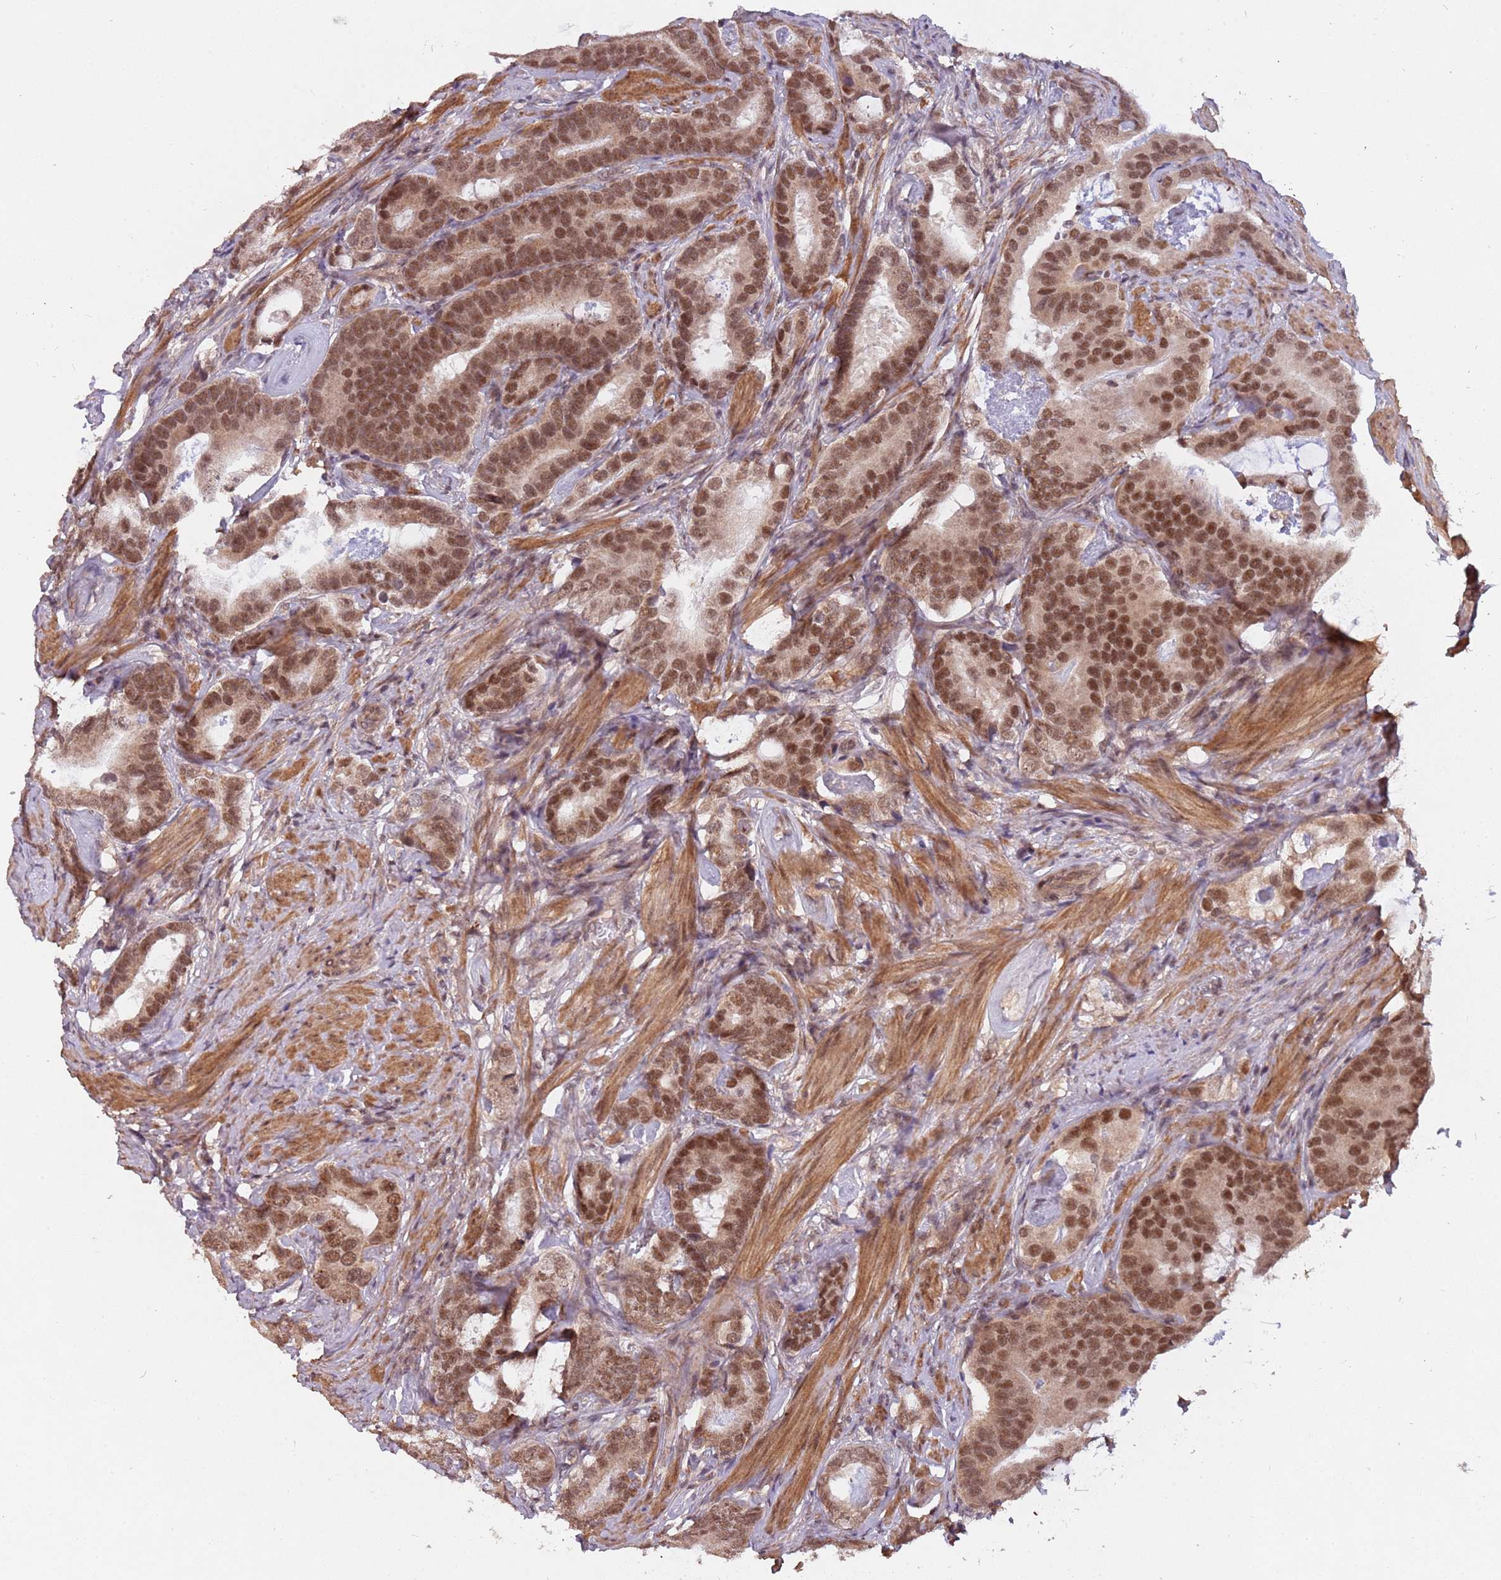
{"staining": {"intensity": "moderate", "quantity": ">75%", "location": "nuclear"}, "tissue": "prostate cancer", "cell_type": "Tumor cells", "image_type": "cancer", "snomed": [{"axis": "morphology", "description": "Adenocarcinoma, Low grade"}, {"axis": "topography", "description": "Prostate"}], "caption": "Immunohistochemical staining of prostate adenocarcinoma (low-grade) exhibits medium levels of moderate nuclear staining in about >75% of tumor cells. The protein is stained brown, and the nuclei are stained in blue (DAB (3,3'-diaminobenzidine) IHC with brightfield microscopy, high magnification).", "gene": "SUDS3", "patient": {"sex": "male", "age": 71}}